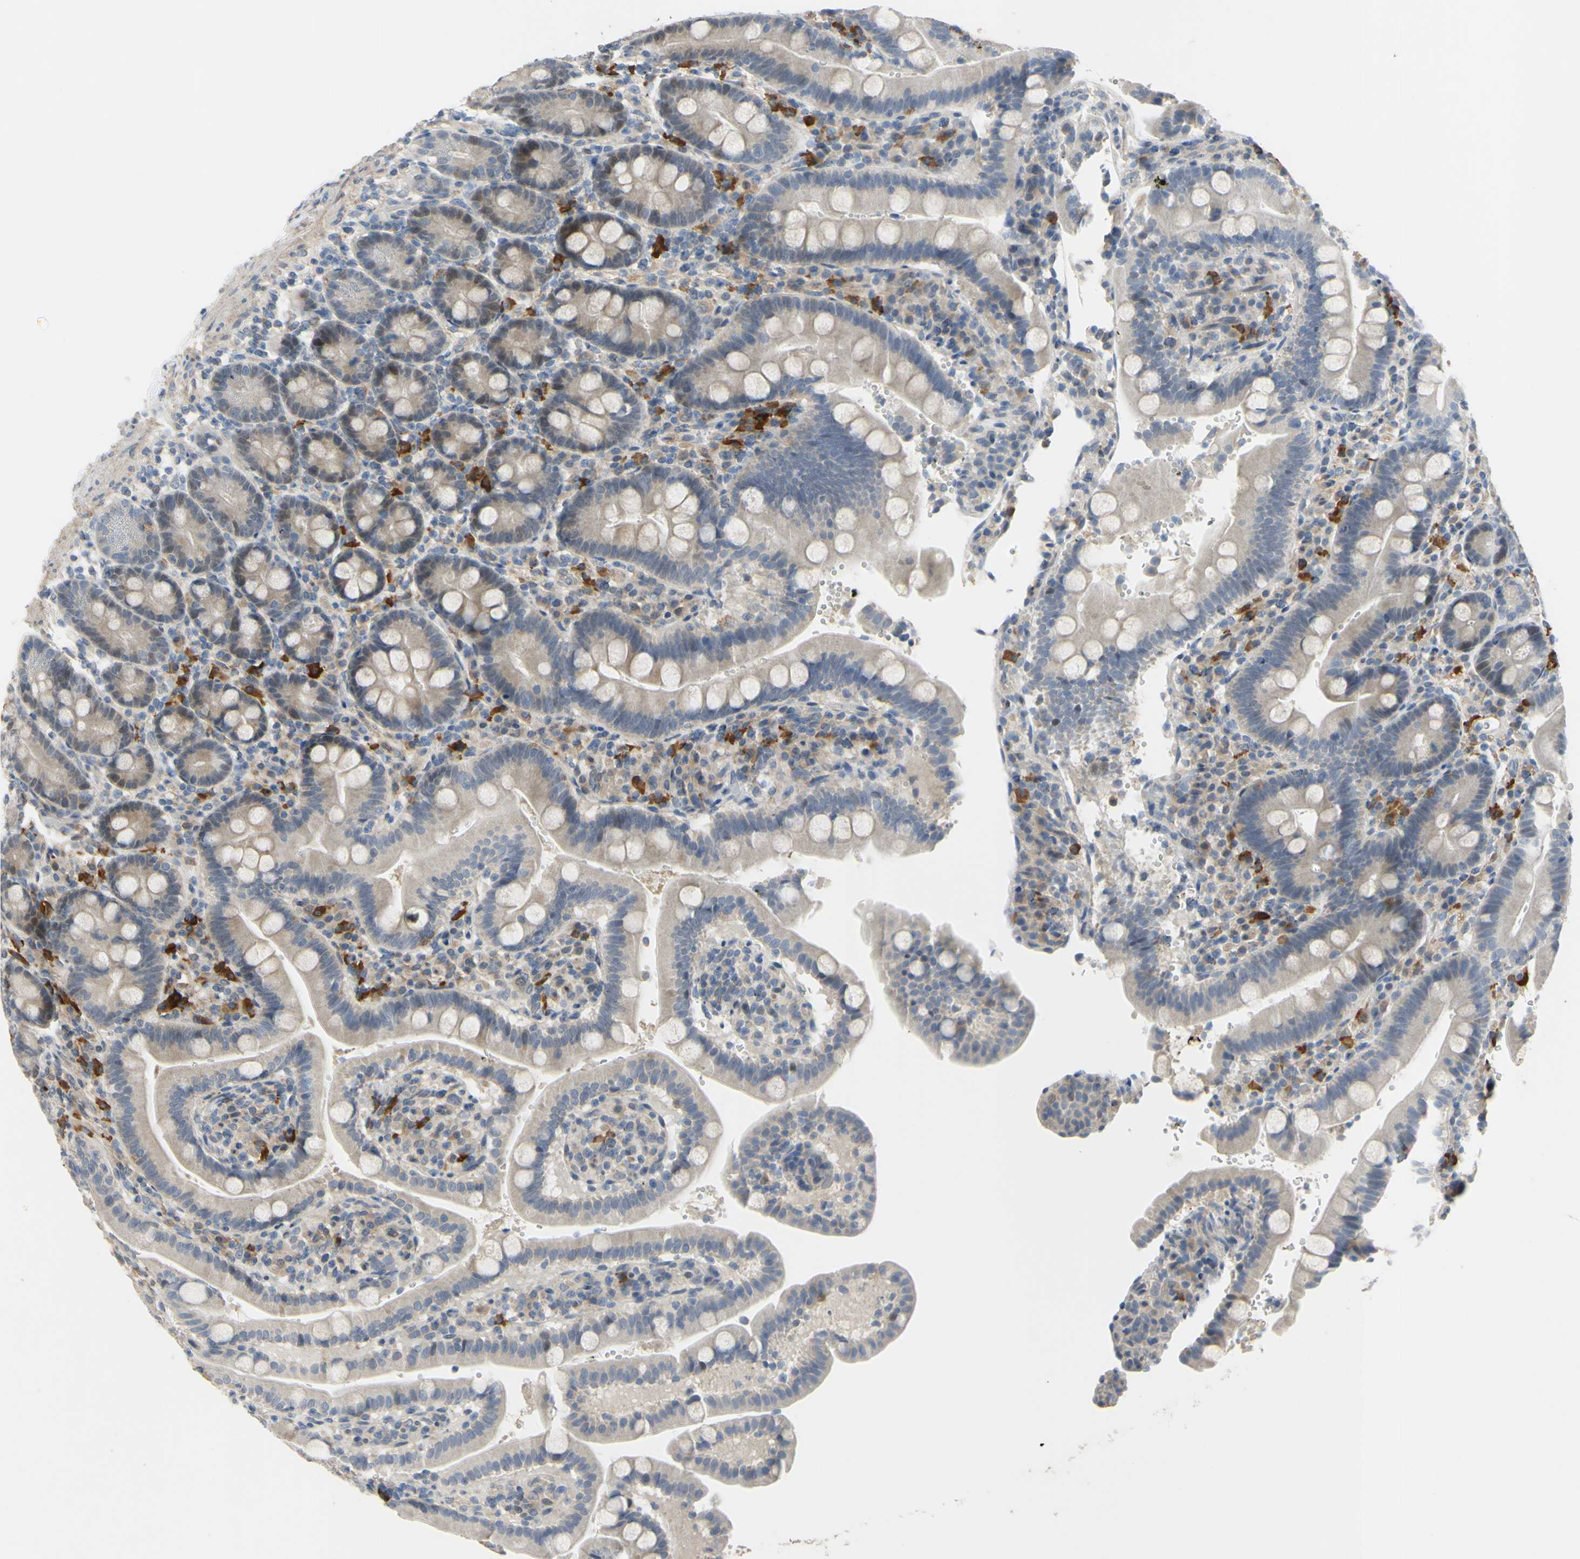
{"staining": {"intensity": "negative", "quantity": "none", "location": "none"}, "tissue": "duodenum", "cell_type": "Glandular cells", "image_type": "normal", "snomed": [{"axis": "morphology", "description": "Normal tissue, NOS"}, {"axis": "topography", "description": "Small intestine, NOS"}], "caption": "A histopathology image of duodenum stained for a protein reveals no brown staining in glandular cells.", "gene": "LHX9", "patient": {"sex": "female", "age": 71}}